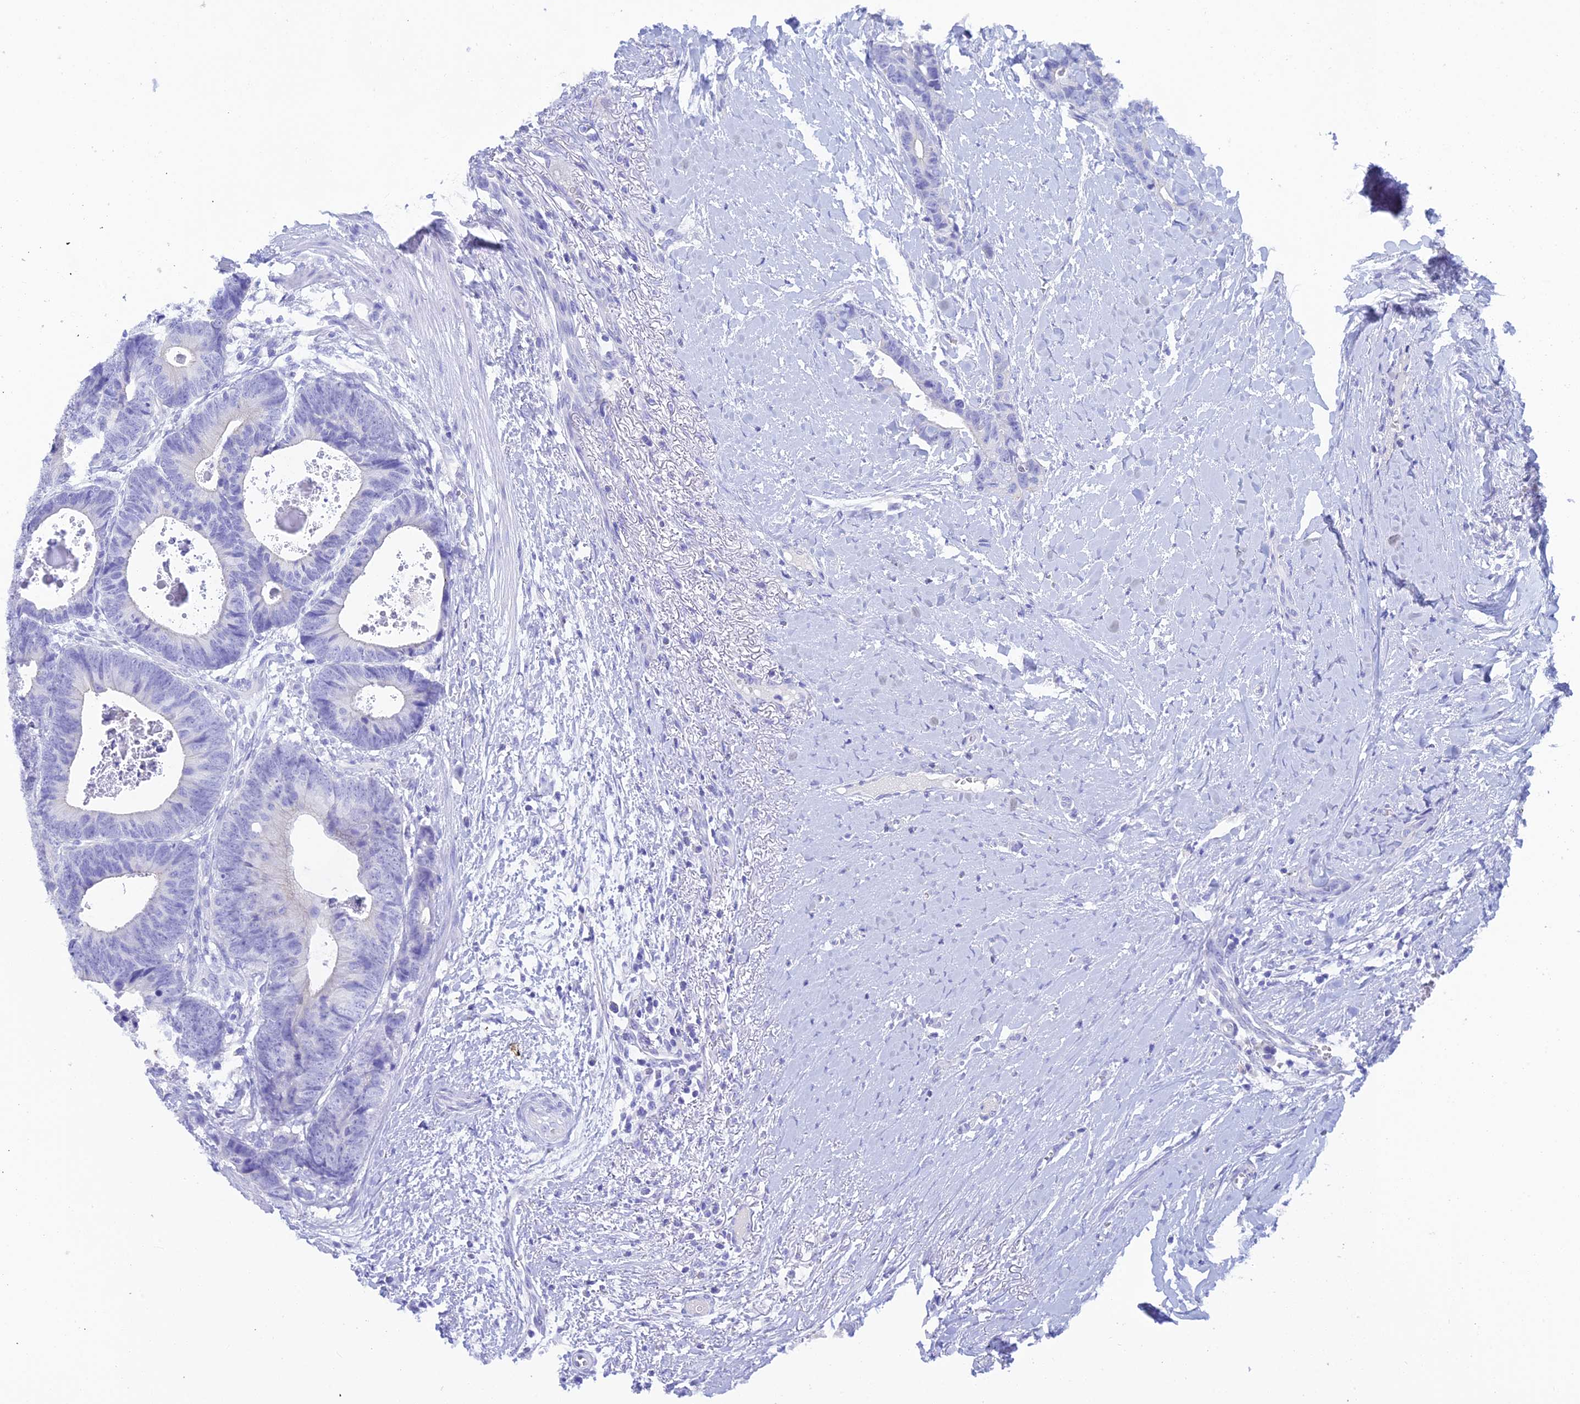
{"staining": {"intensity": "negative", "quantity": "none", "location": "none"}, "tissue": "colorectal cancer", "cell_type": "Tumor cells", "image_type": "cancer", "snomed": [{"axis": "morphology", "description": "Adenocarcinoma, NOS"}, {"axis": "topography", "description": "Colon"}], "caption": "High power microscopy image of an immunohistochemistry image of colorectal adenocarcinoma, revealing no significant positivity in tumor cells.", "gene": "REG1A", "patient": {"sex": "female", "age": 57}}